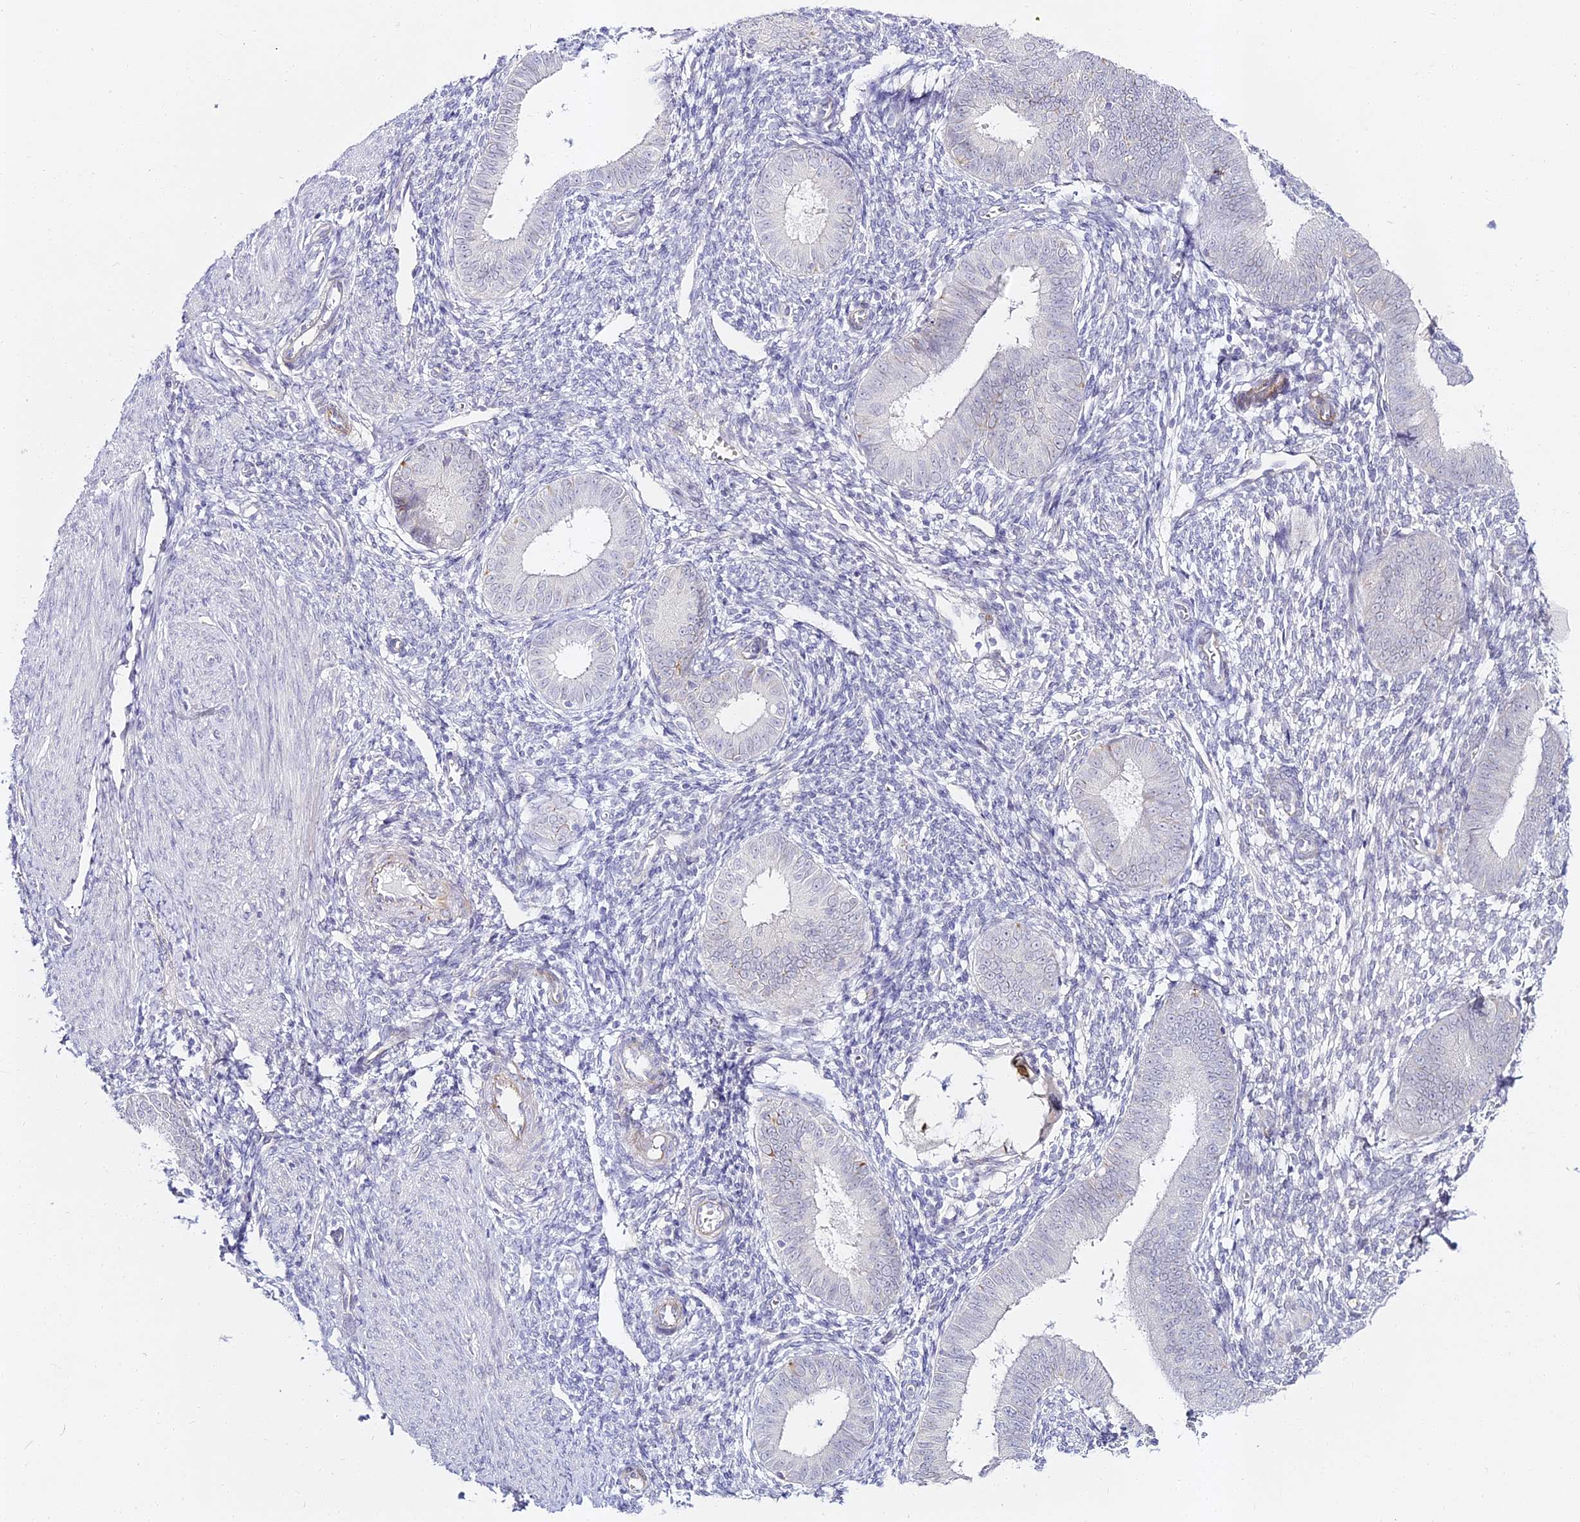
{"staining": {"intensity": "negative", "quantity": "none", "location": "none"}, "tissue": "endometrium", "cell_type": "Cells in endometrial stroma", "image_type": "normal", "snomed": [{"axis": "morphology", "description": "Normal tissue, NOS"}, {"axis": "topography", "description": "Uterus"}, {"axis": "topography", "description": "Endometrium"}], "caption": "Immunohistochemistry (IHC) image of normal endometrium: endometrium stained with DAB exhibits no significant protein expression in cells in endometrial stroma.", "gene": "ALPG", "patient": {"sex": "female", "age": 48}}